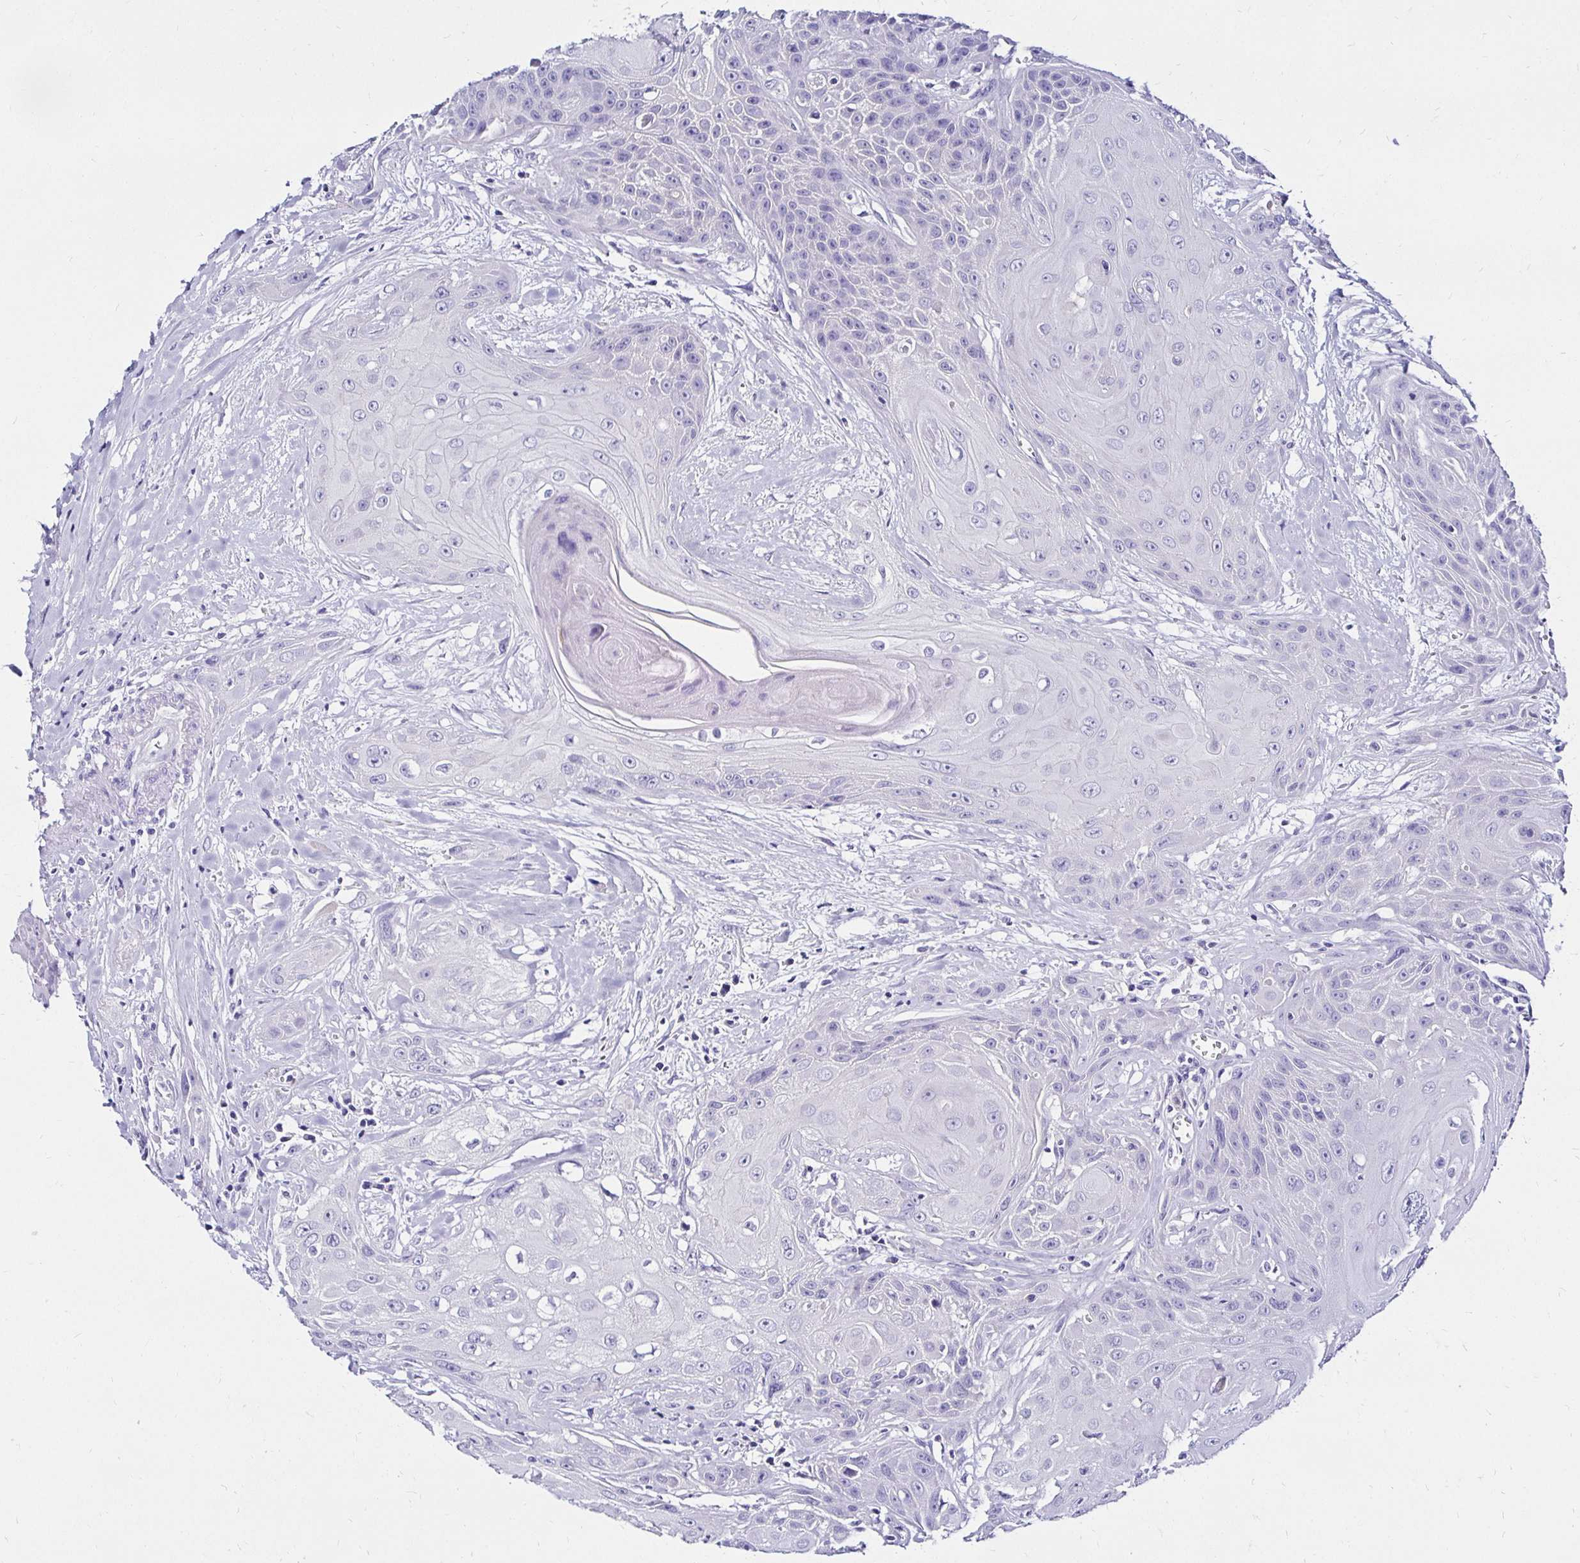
{"staining": {"intensity": "negative", "quantity": "none", "location": "none"}, "tissue": "head and neck cancer", "cell_type": "Tumor cells", "image_type": "cancer", "snomed": [{"axis": "morphology", "description": "Squamous cell carcinoma, NOS"}, {"axis": "topography", "description": "Head-Neck"}], "caption": "Tumor cells show no significant protein staining in head and neck cancer.", "gene": "KCNT1", "patient": {"sex": "female", "age": 73}}